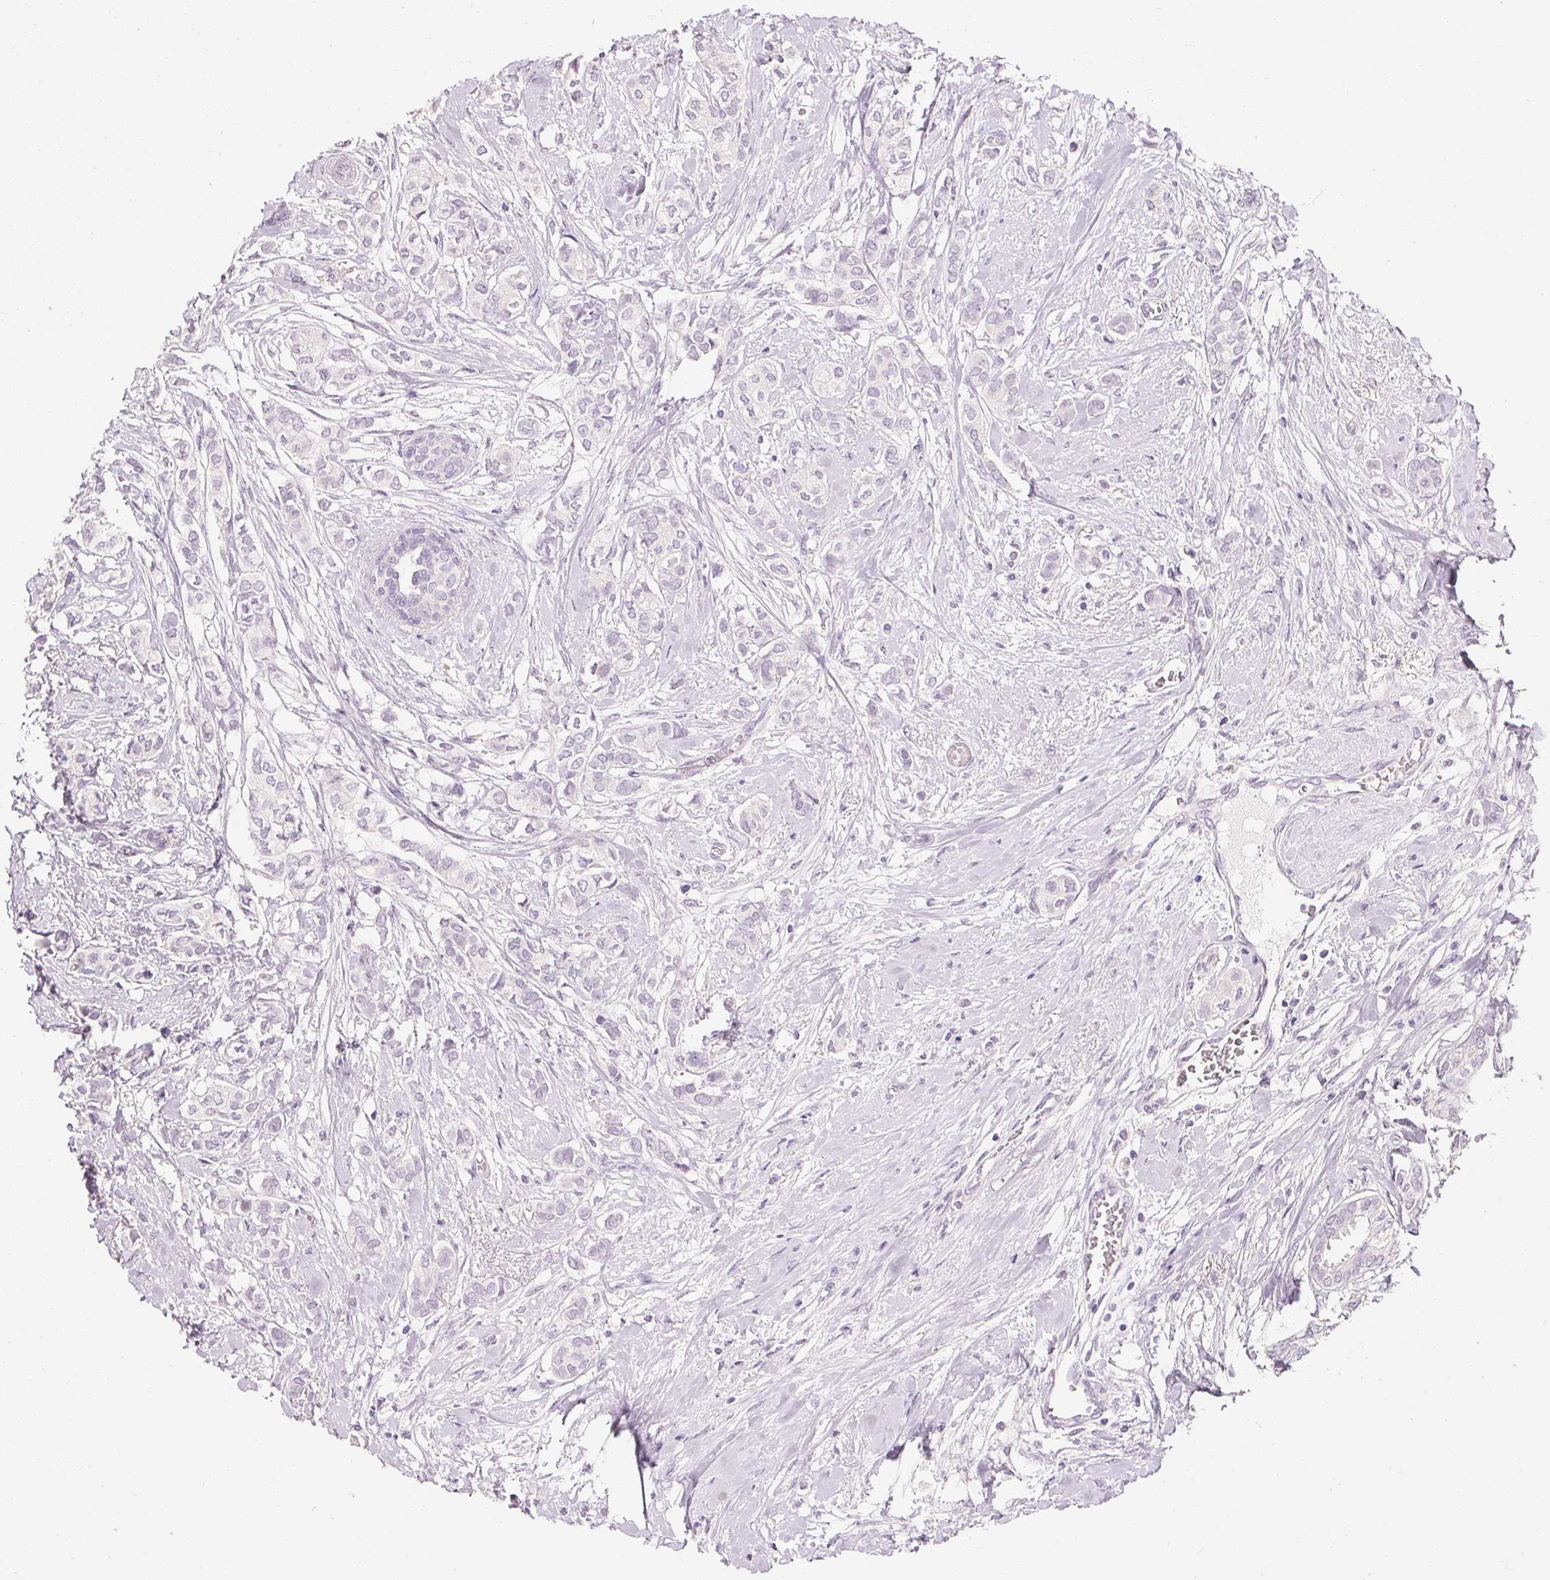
{"staining": {"intensity": "negative", "quantity": "none", "location": "none"}, "tissue": "breast cancer", "cell_type": "Tumor cells", "image_type": "cancer", "snomed": [{"axis": "morphology", "description": "Duct carcinoma"}, {"axis": "topography", "description": "Breast"}], "caption": "A high-resolution image shows immunohistochemistry (IHC) staining of breast cancer (invasive ductal carcinoma), which exhibits no significant staining in tumor cells.", "gene": "ELAVL3", "patient": {"sex": "female", "age": 73}}